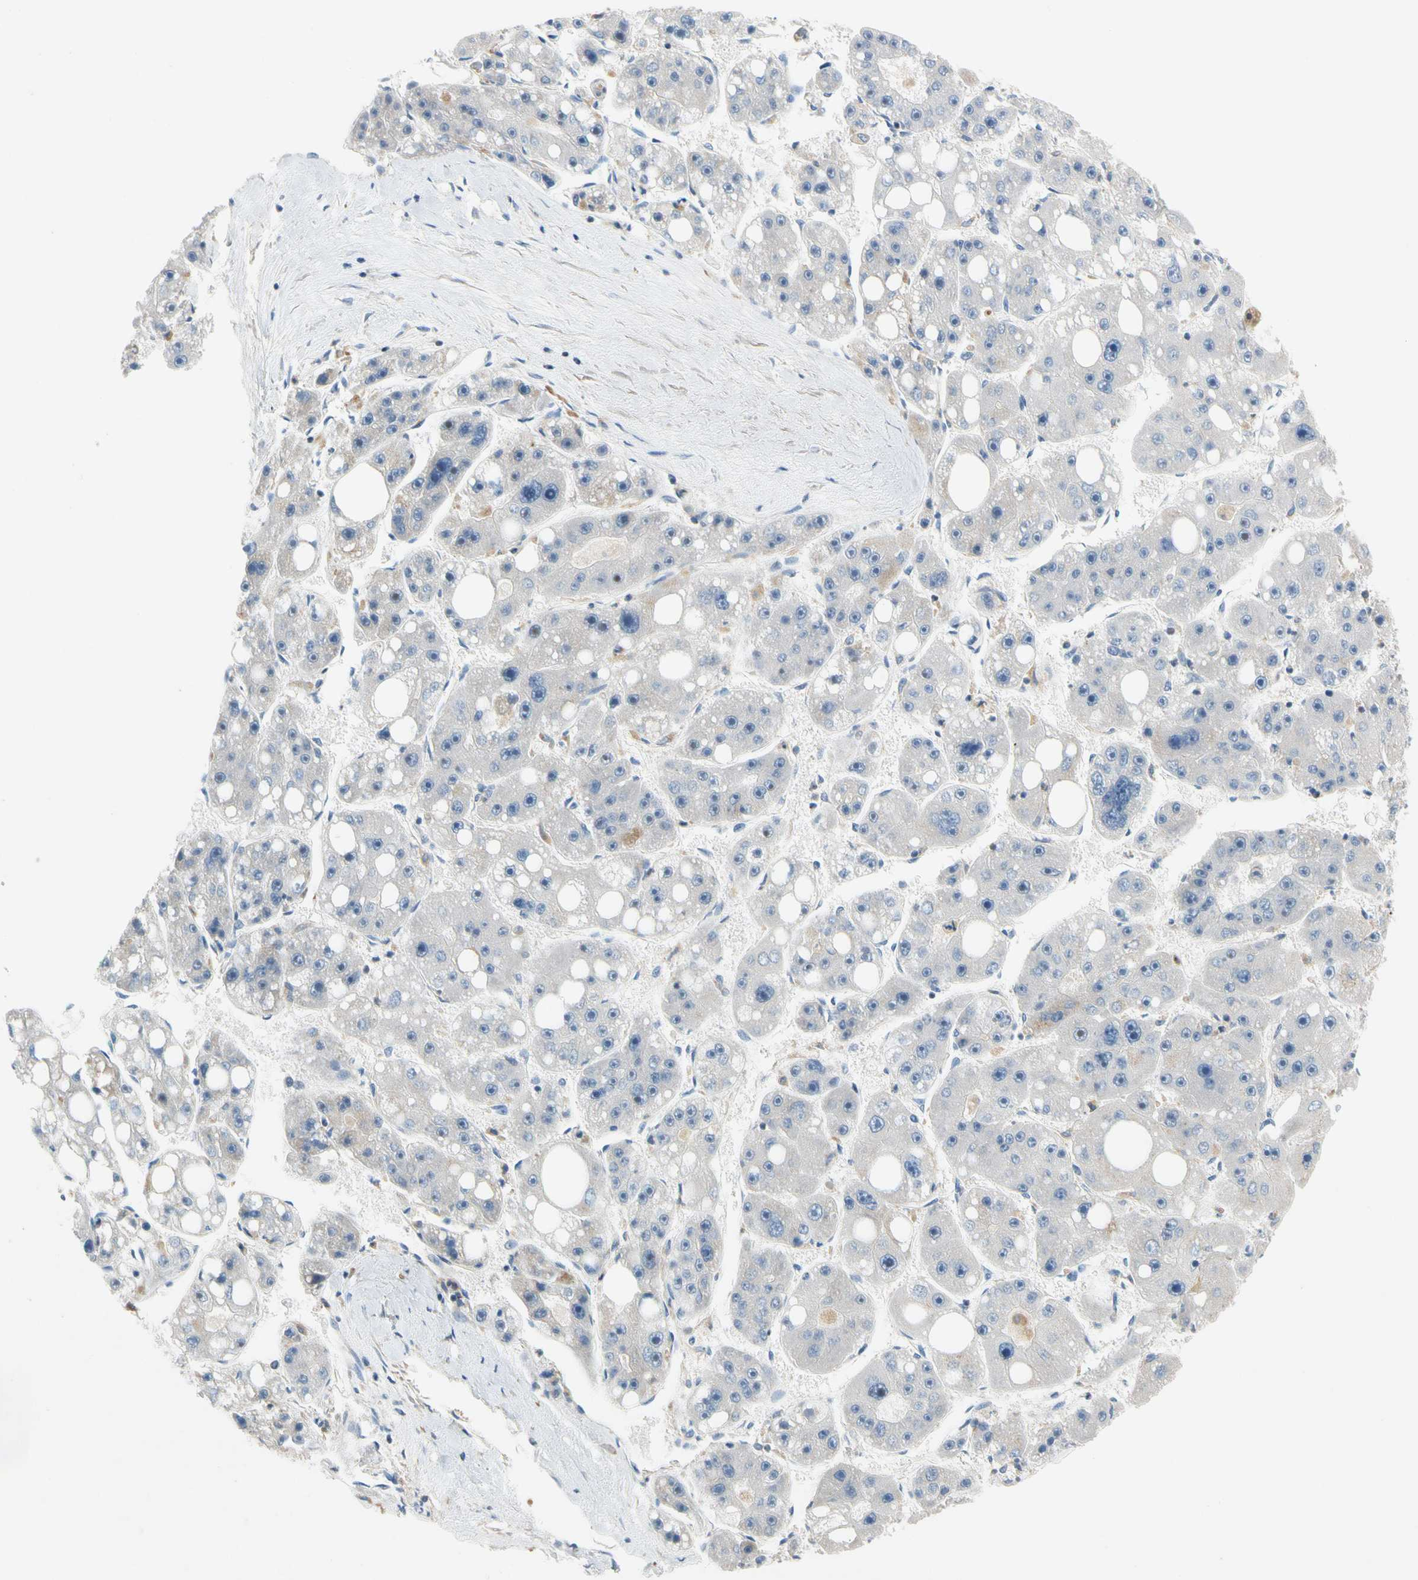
{"staining": {"intensity": "negative", "quantity": "none", "location": "none"}, "tissue": "liver cancer", "cell_type": "Tumor cells", "image_type": "cancer", "snomed": [{"axis": "morphology", "description": "Carcinoma, Hepatocellular, NOS"}, {"axis": "topography", "description": "Liver"}], "caption": "This is an IHC histopathology image of liver cancer (hepatocellular carcinoma). There is no expression in tumor cells.", "gene": "SP140", "patient": {"sex": "female", "age": 61}}